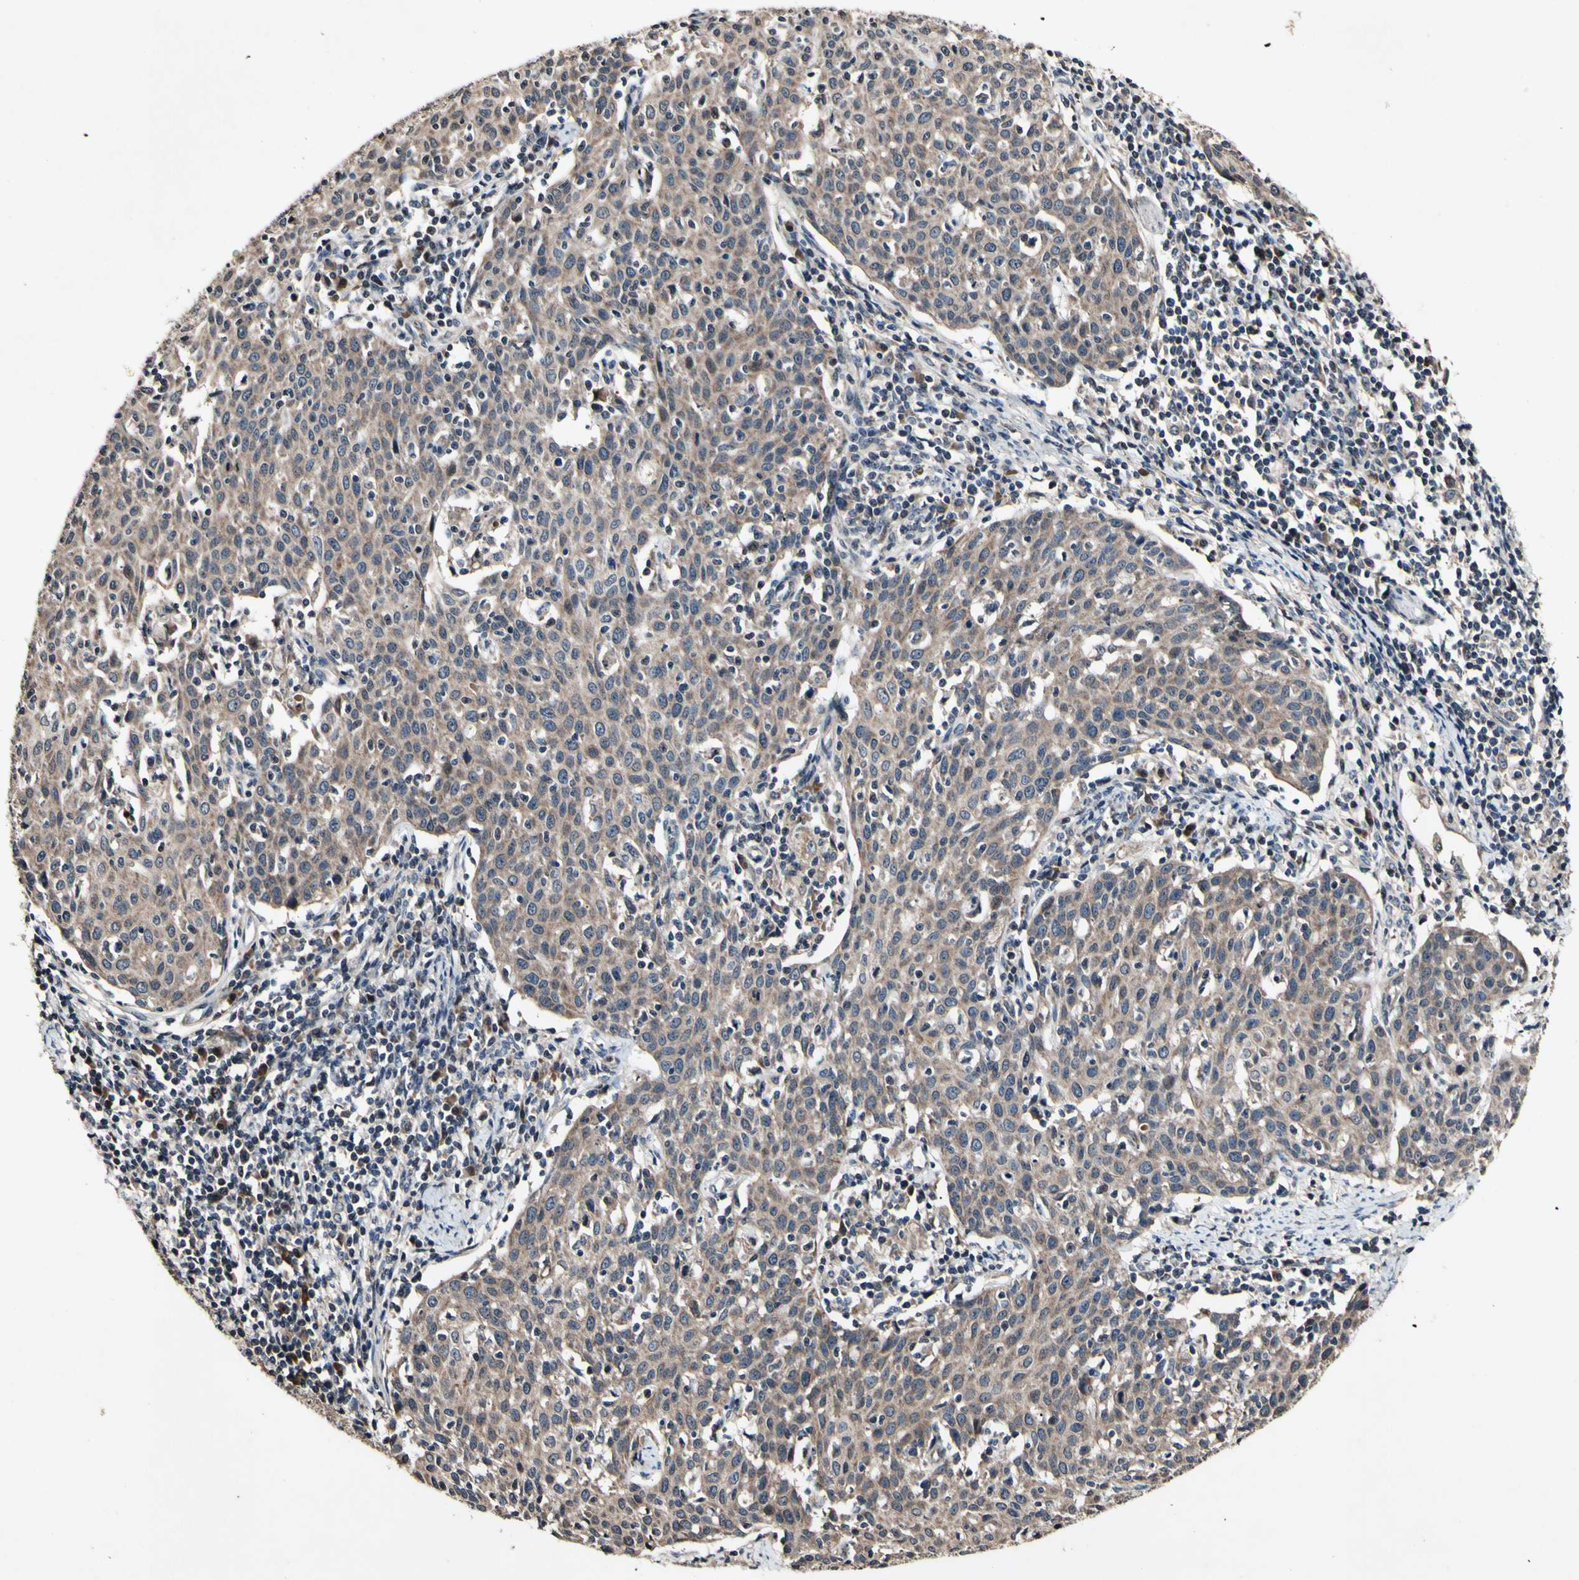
{"staining": {"intensity": "moderate", "quantity": ">75%", "location": "cytoplasmic/membranous"}, "tissue": "cervical cancer", "cell_type": "Tumor cells", "image_type": "cancer", "snomed": [{"axis": "morphology", "description": "Squamous cell carcinoma, NOS"}, {"axis": "topography", "description": "Cervix"}], "caption": "A medium amount of moderate cytoplasmic/membranous expression is present in approximately >75% of tumor cells in cervical squamous cell carcinoma tissue. The protein of interest is shown in brown color, while the nuclei are stained blue.", "gene": "PLAT", "patient": {"sex": "female", "age": 38}}